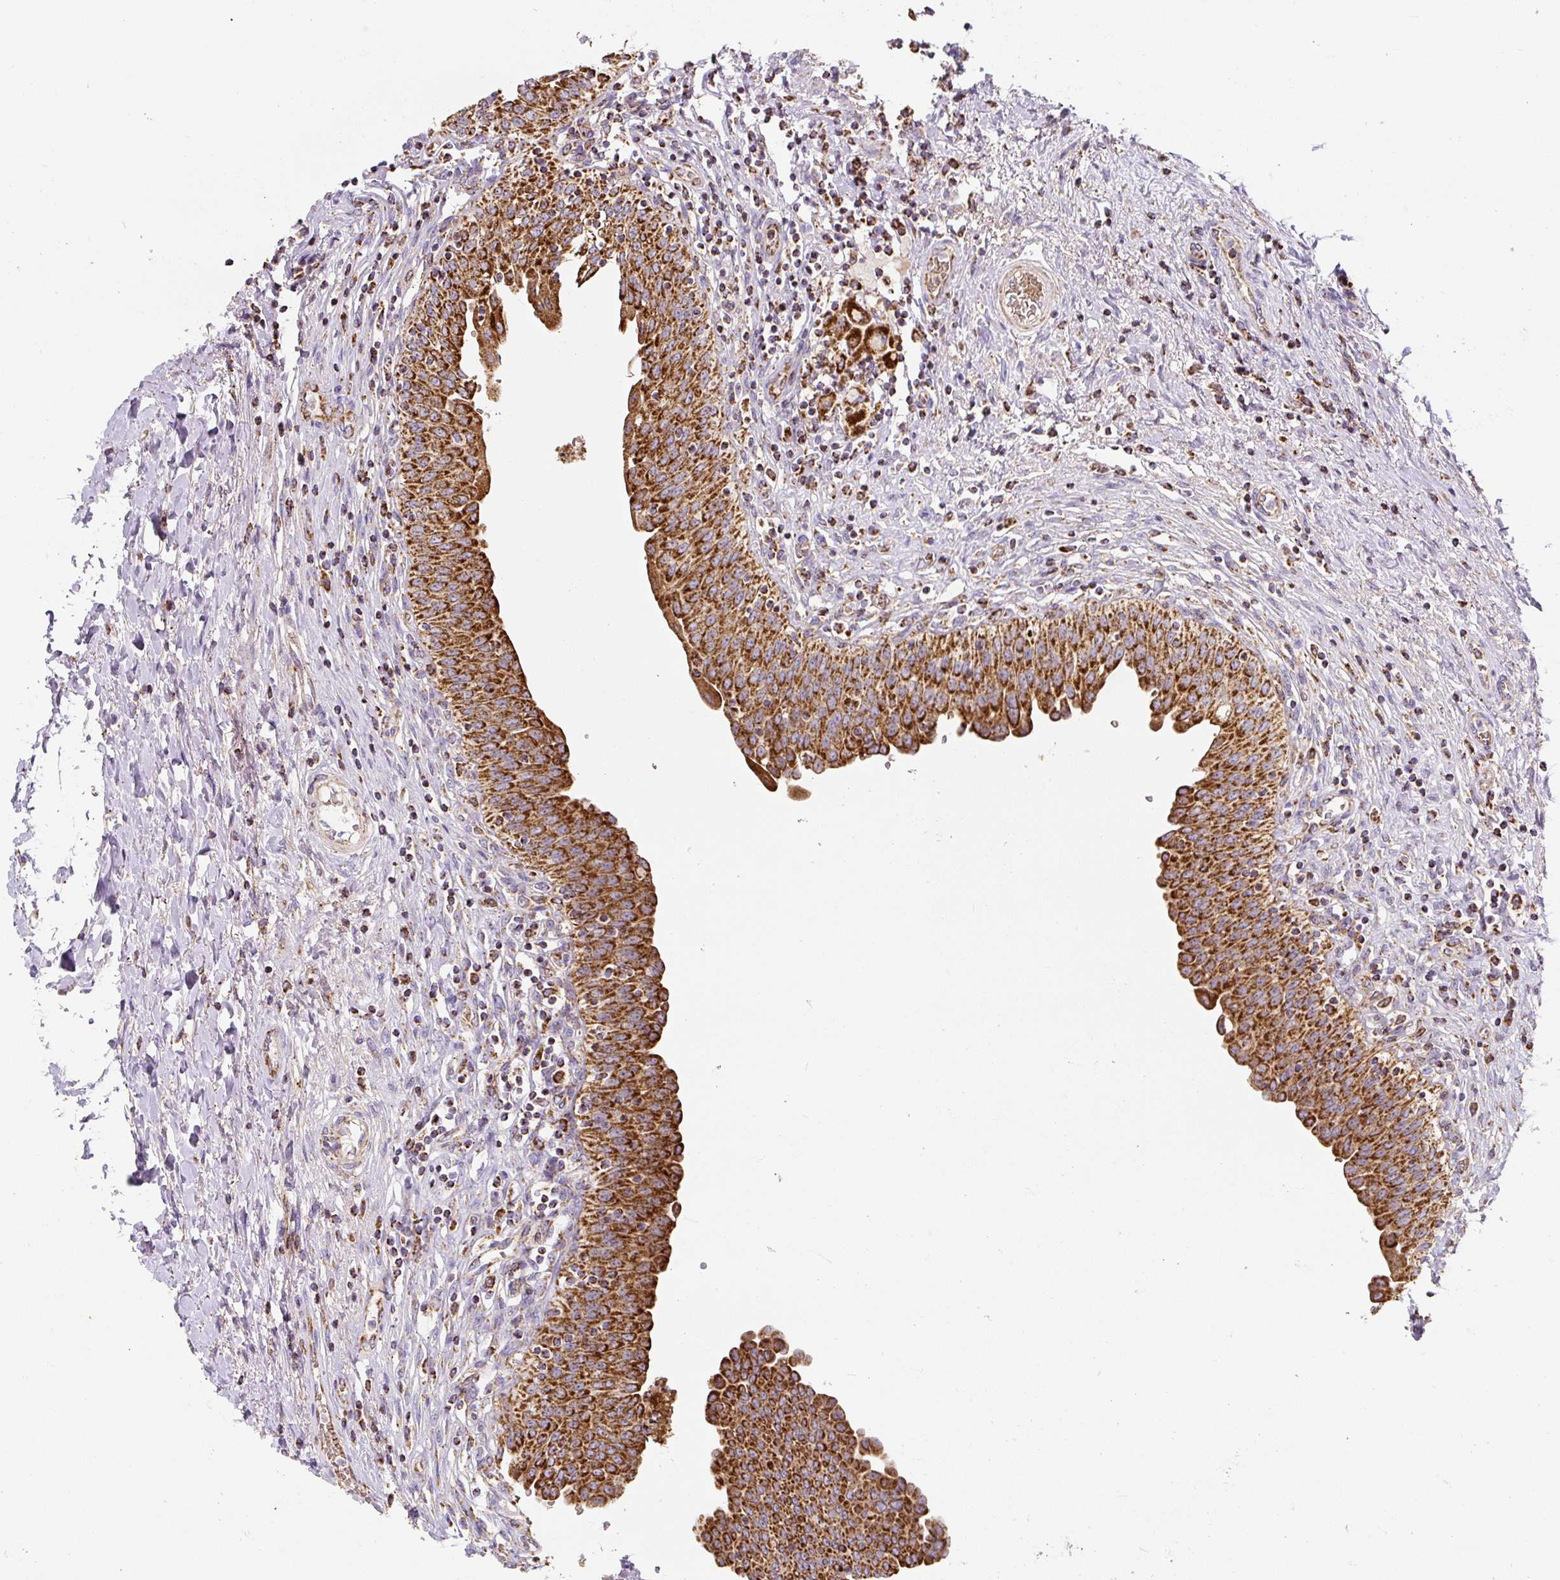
{"staining": {"intensity": "strong", "quantity": ">75%", "location": "cytoplasmic/membranous"}, "tissue": "urinary bladder", "cell_type": "Urothelial cells", "image_type": "normal", "snomed": [{"axis": "morphology", "description": "Normal tissue, NOS"}, {"axis": "topography", "description": "Urinary bladder"}], "caption": "IHC histopathology image of normal human urinary bladder stained for a protein (brown), which shows high levels of strong cytoplasmic/membranous positivity in approximately >75% of urothelial cells.", "gene": "MT", "patient": {"sex": "male", "age": 71}}